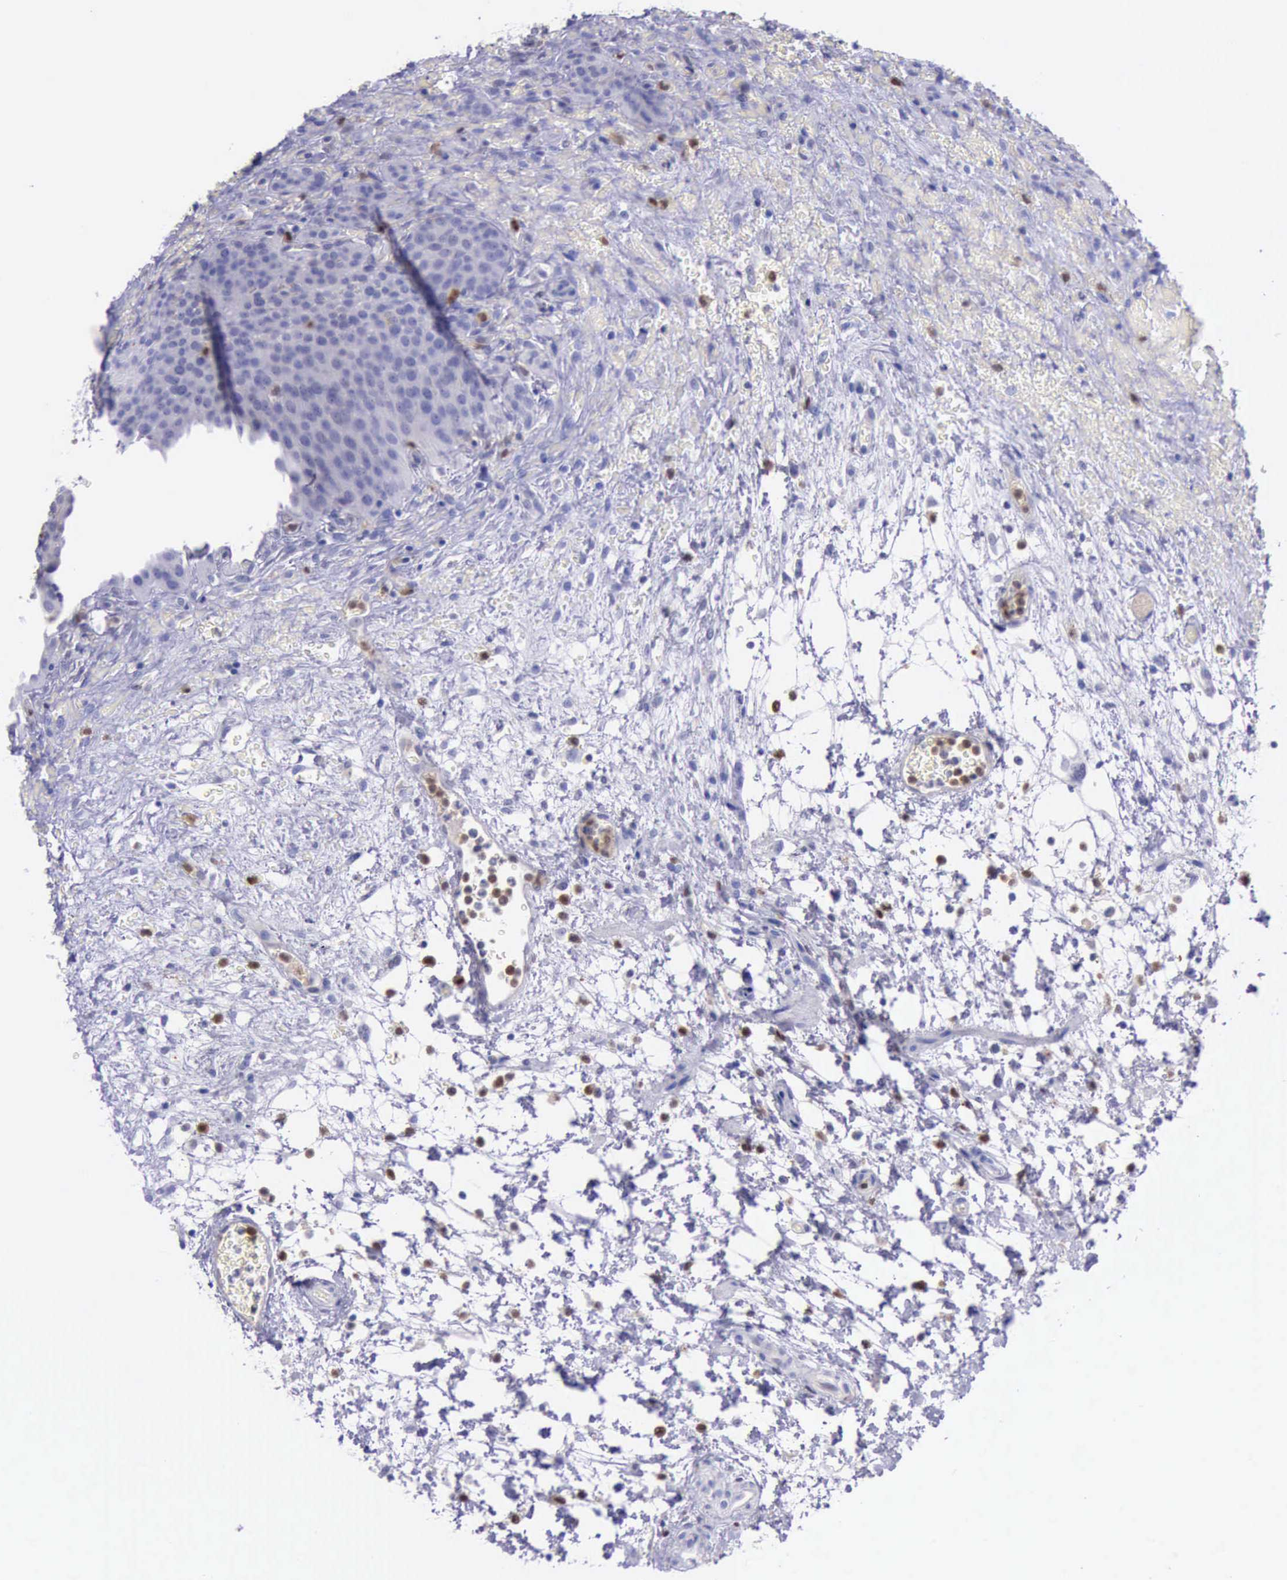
{"staining": {"intensity": "moderate", "quantity": "<25%", "location": "cytoplasmic/membranous,nuclear"}, "tissue": "urinary bladder", "cell_type": "Urothelial cells", "image_type": "normal", "snomed": [{"axis": "morphology", "description": "Normal tissue, NOS"}, {"axis": "topography", "description": "Smooth muscle"}, {"axis": "topography", "description": "Urinary bladder"}], "caption": "A histopathology image showing moderate cytoplasmic/membranous,nuclear expression in approximately <25% of urothelial cells in normal urinary bladder, as visualized by brown immunohistochemical staining.", "gene": "TYMP", "patient": {"sex": "male", "age": 35}}